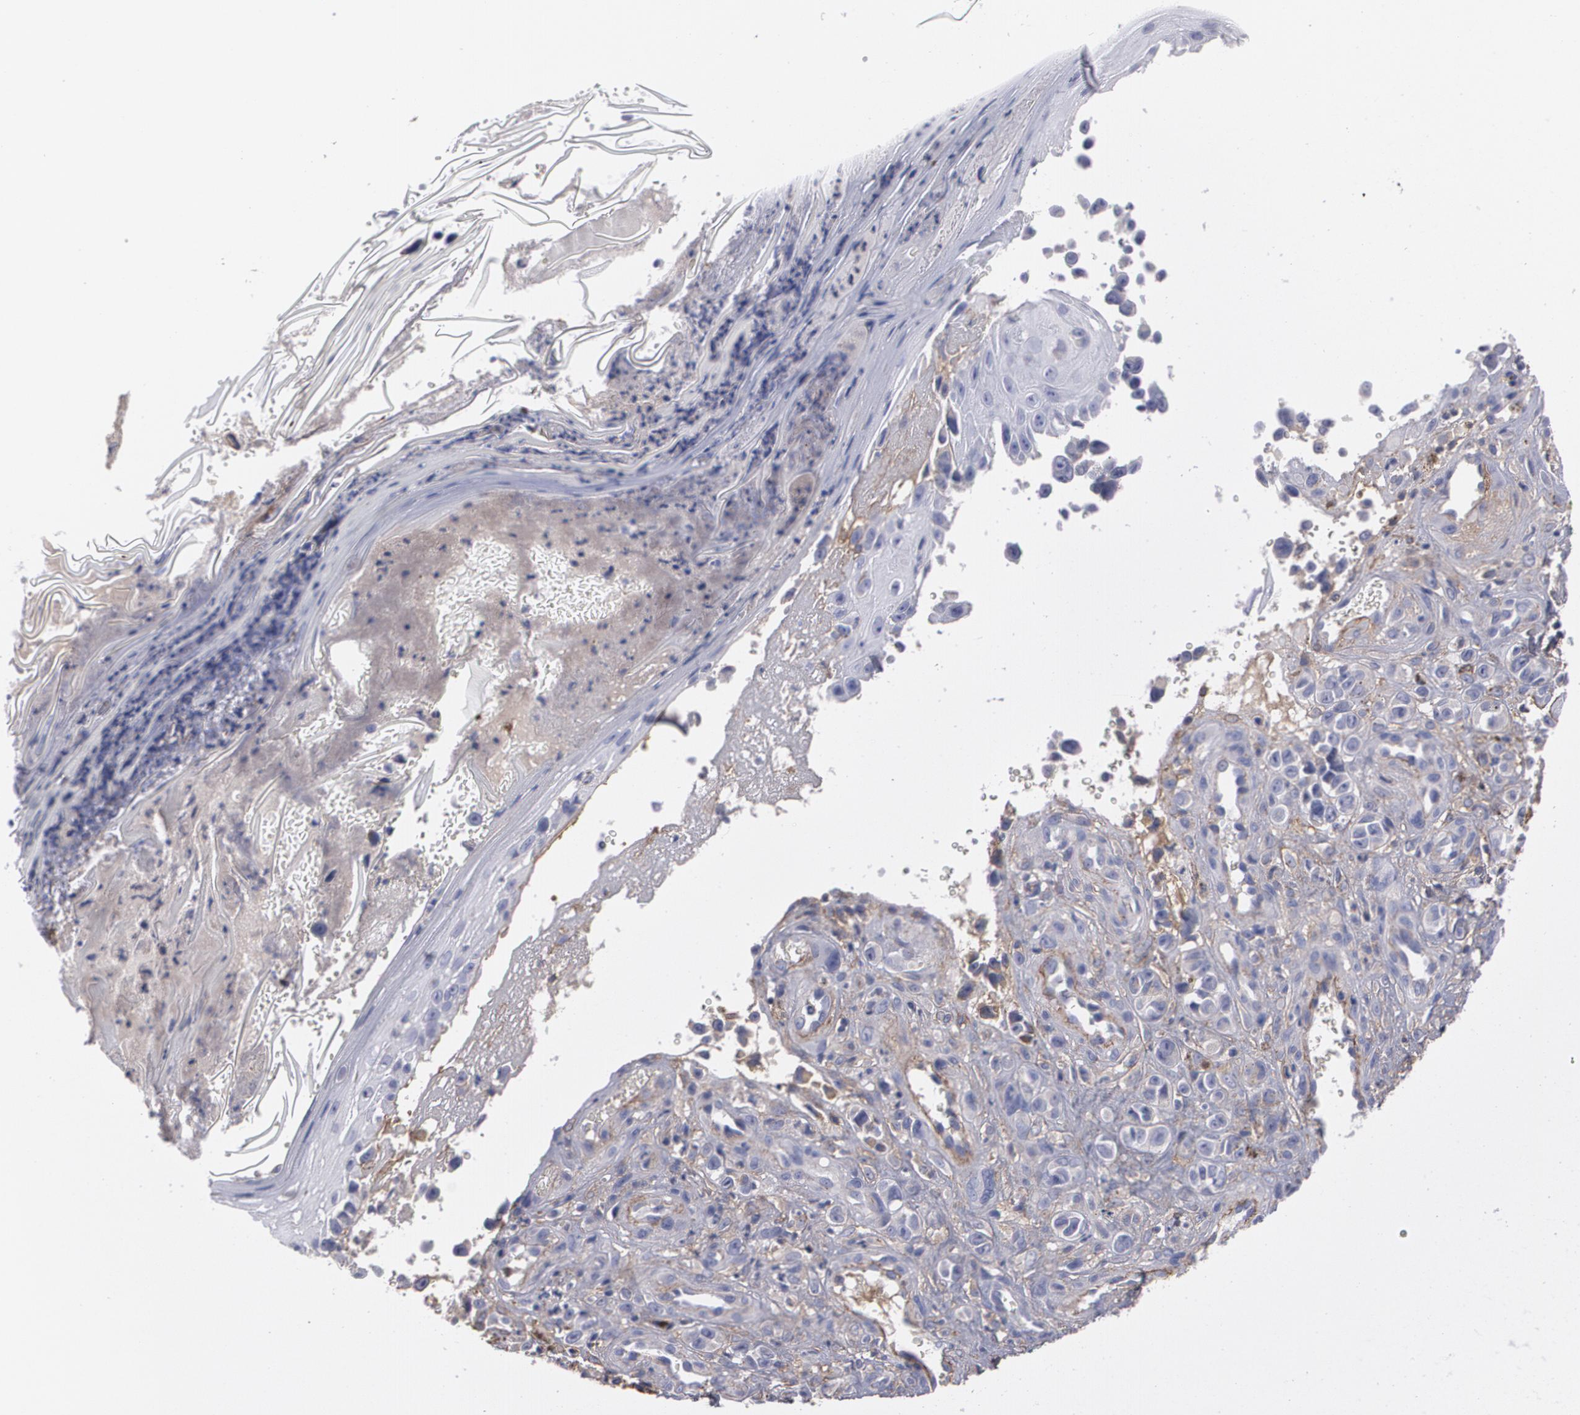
{"staining": {"intensity": "negative", "quantity": "none", "location": "none"}, "tissue": "melanoma", "cell_type": "Tumor cells", "image_type": "cancer", "snomed": [{"axis": "morphology", "description": "Malignant melanoma, NOS"}, {"axis": "topography", "description": "Skin"}], "caption": "Protein analysis of melanoma demonstrates no significant positivity in tumor cells.", "gene": "FBLN1", "patient": {"sex": "female", "age": 82}}